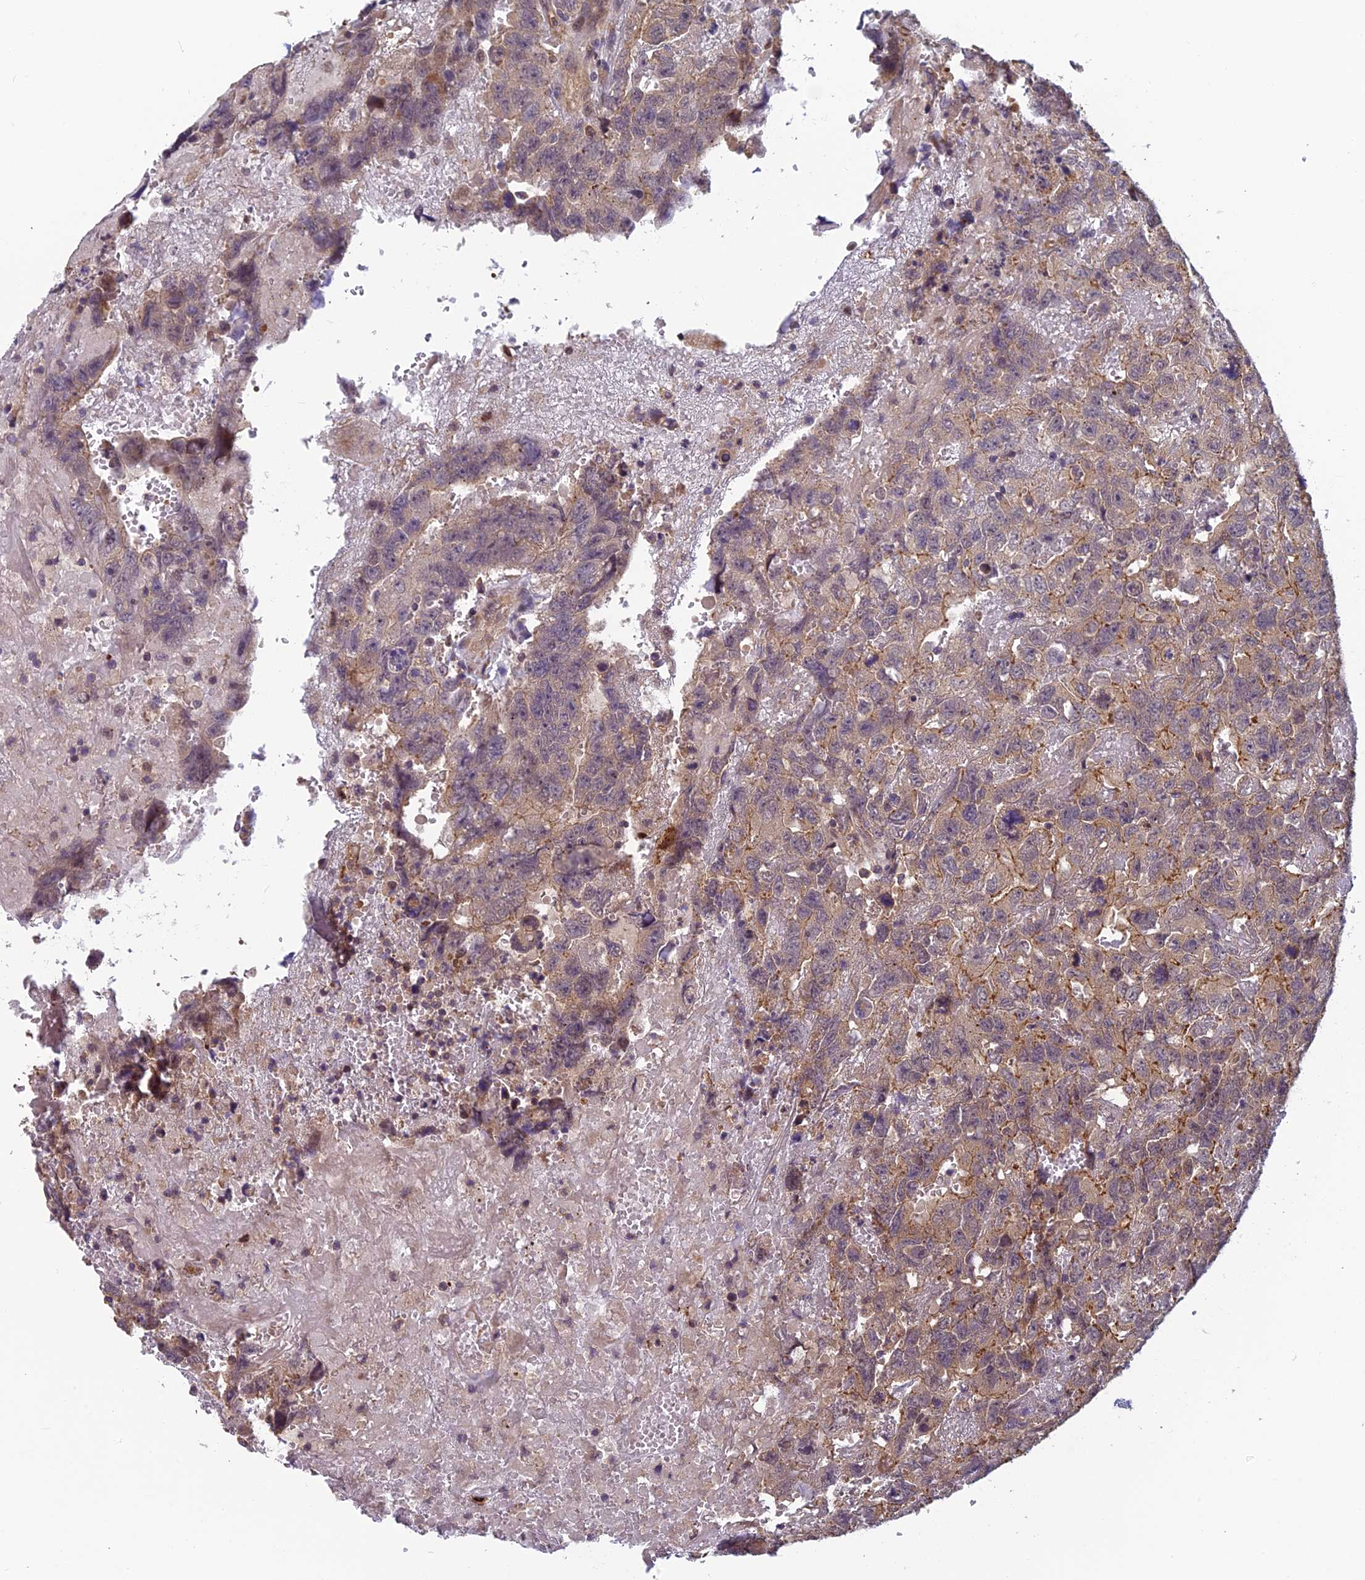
{"staining": {"intensity": "moderate", "quantity": "<25%", "location": "cytoplasmic/membranous"}, "tissue": "testis cancer", "cell_type": "Tumor cells", "image_type": "cancer", "snomed": [{"axis": "morphology", "description": "Carcinoma, Embryonal, NOS"}, {"axis": "topography", "description": "Testis"}], "caption": "A brown stain shows moderate cytoplasmic/membranous staining of a protein in human testis cancer tumor cells.", "gene": "PIKFYVE", "patient": {"sex": "male", "age": 45}}